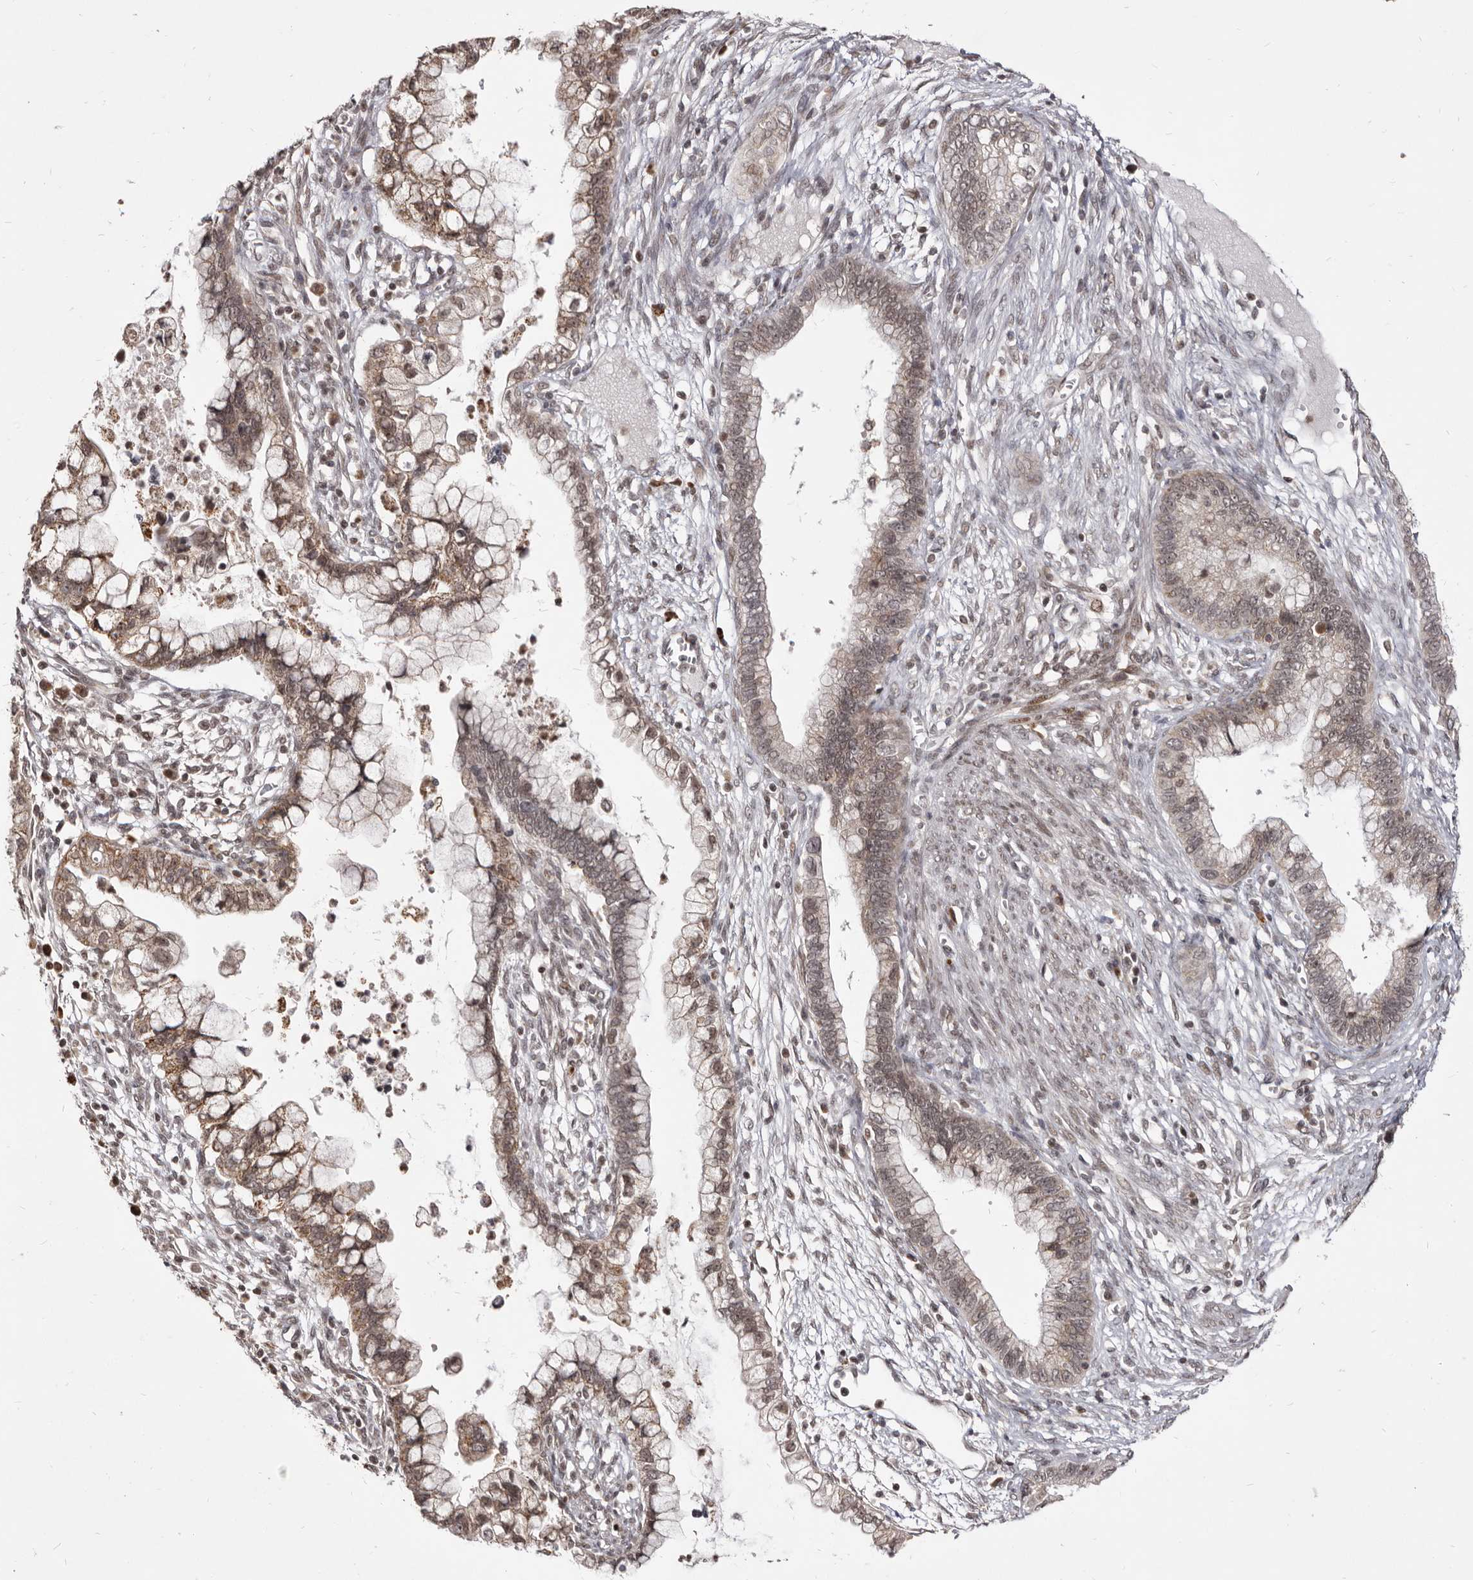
{"staining": {"intensity": "weak", "quantity": ">75%", "location": "cytoplasmic/membranous,nuclear"}, "tissue": "cervical cancer", "cell_type": "Tumor cells", "image_type": "cancer", "snomed": [{"axis": "morphology", "description": "Adenocarcinoma, NOS"}, {"axis": "topography", "description": "Cervix"}], "caption": "This is a histology image of IHC staining of adenocarcinoma (cervical), which shows weak expression in the cytoplasmic/membranous and nuclear of tumor cells.", "gene": "THUMPD1", "patient": {"sex": "female", "age": 44}}